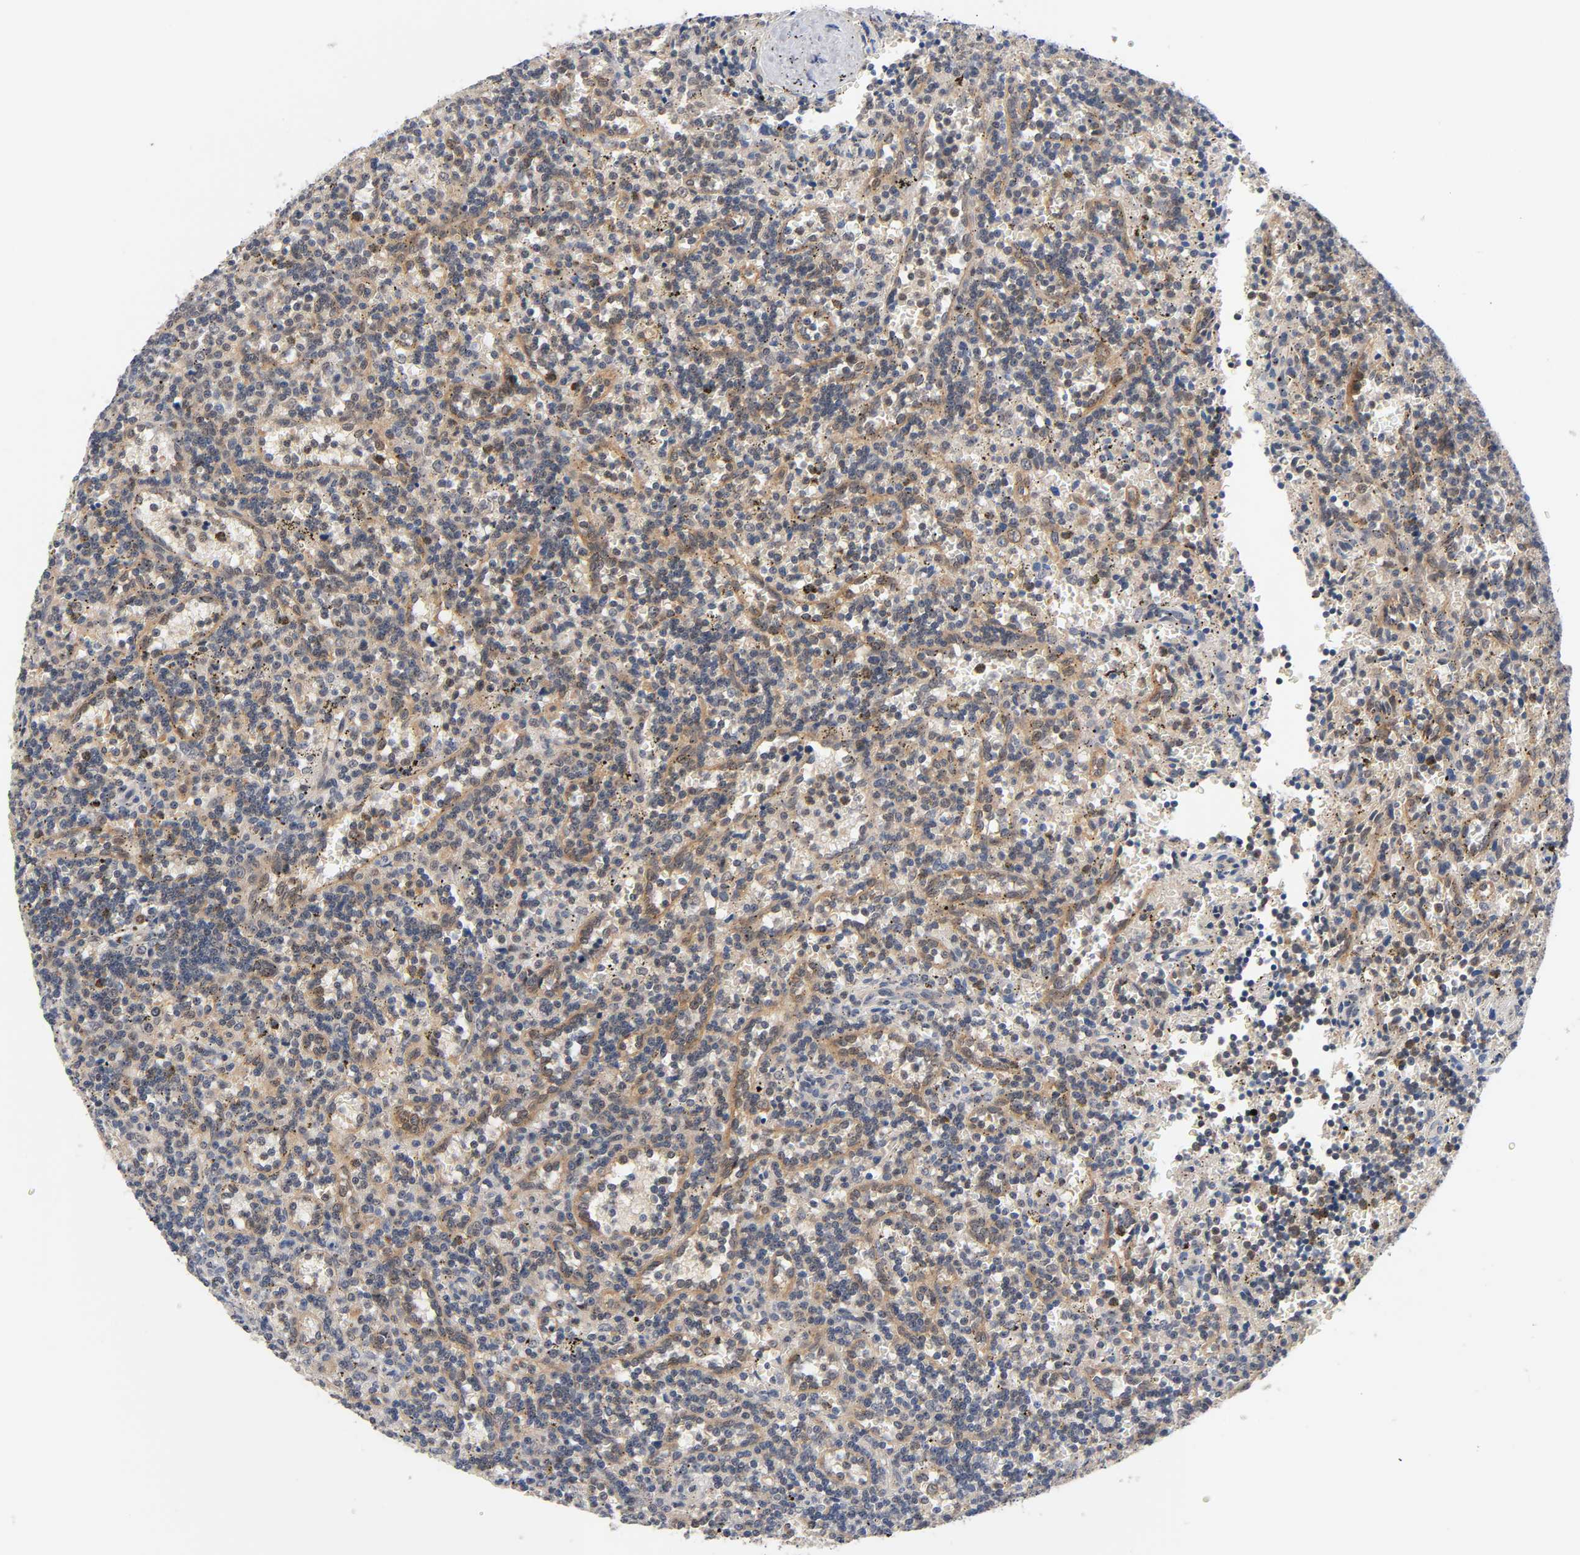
{"staining": {"intensity": "weak", "quantity": "25%-75%", "location": "cytoplasmic/membranous"}, "tissue": "lymphoma", "cell_type": "Tumor cells", "image_type": "cancer", "snomed": [{"axis": "morphology", "description": "Malignant lymphoma, non-Hodgkin's type, Low grade"}, {"axis": "topography", "description": "Spleen"}], "caption": "Immunohistochemistry histopathology image of neoplastic tissue: human lymphoma stained using immunohistochemistry shows low levels of weak protein expression localized specifically in the cytoplasmic/membranous of tumor cells, appearing as a cytoplasmic/membranous brown color.", "gene": "PRKAB1", "patient": {"sex": "male", "age": 73}}